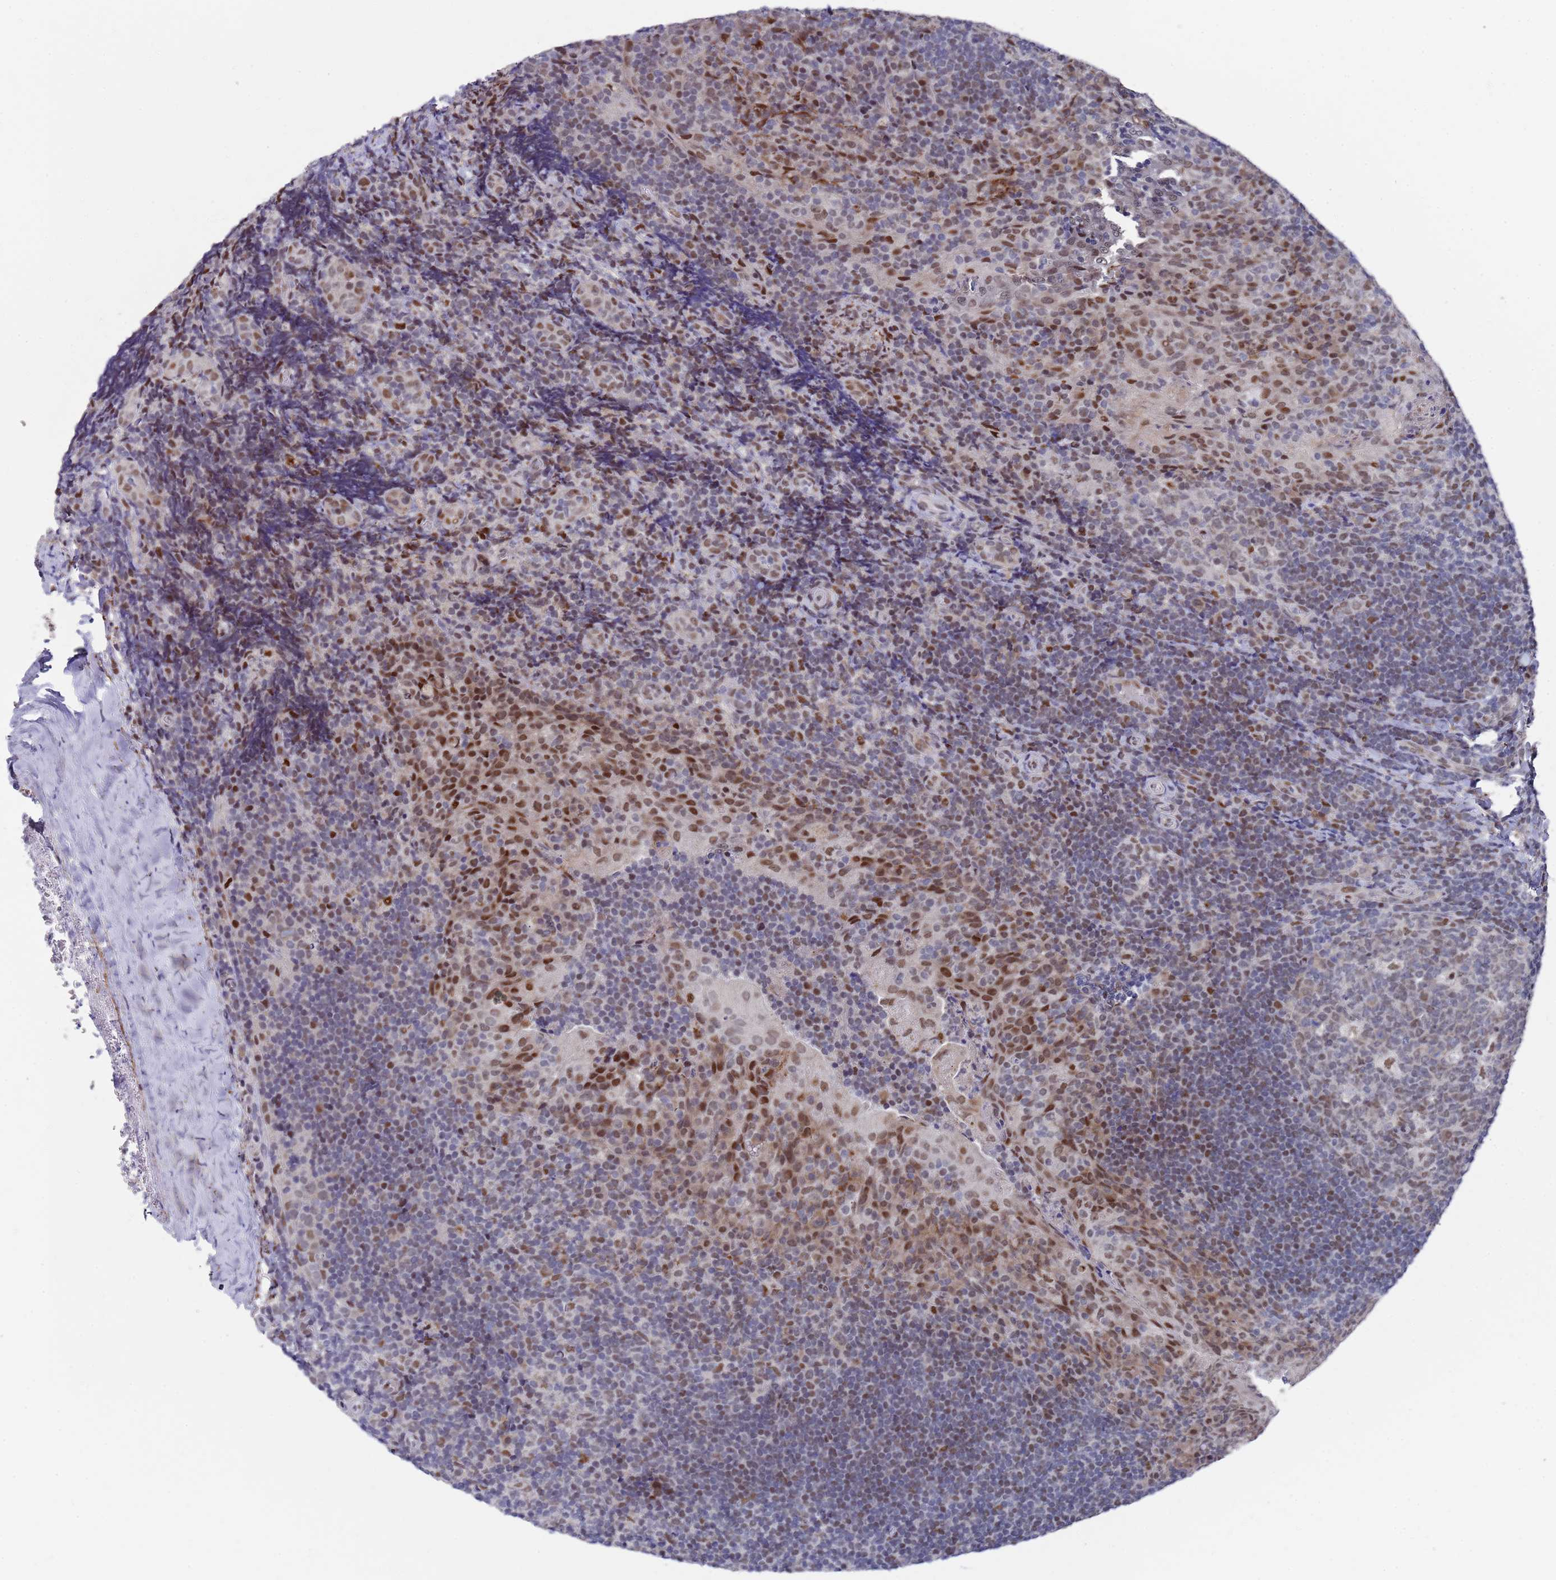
{"staining": {"intensity": "moderate", "quantity": "<25%", "location": "nuclear"}, "tissue": "tonsil", "cell_type": "Germinal center cells", "image_type": "normal", "snomed": [{"axis": "morphology", "description": "Normal tissue, NOS"}, {"axis": "topography", "description": "Tonsil"}], "caption": "Human tonsil stained for a protein (brown) exhibits moderate nuclear positive positivity in approximately <25% of germinal center cells.", "gene": "COPS6", "patient": {"sex": "male", "age": 17}}